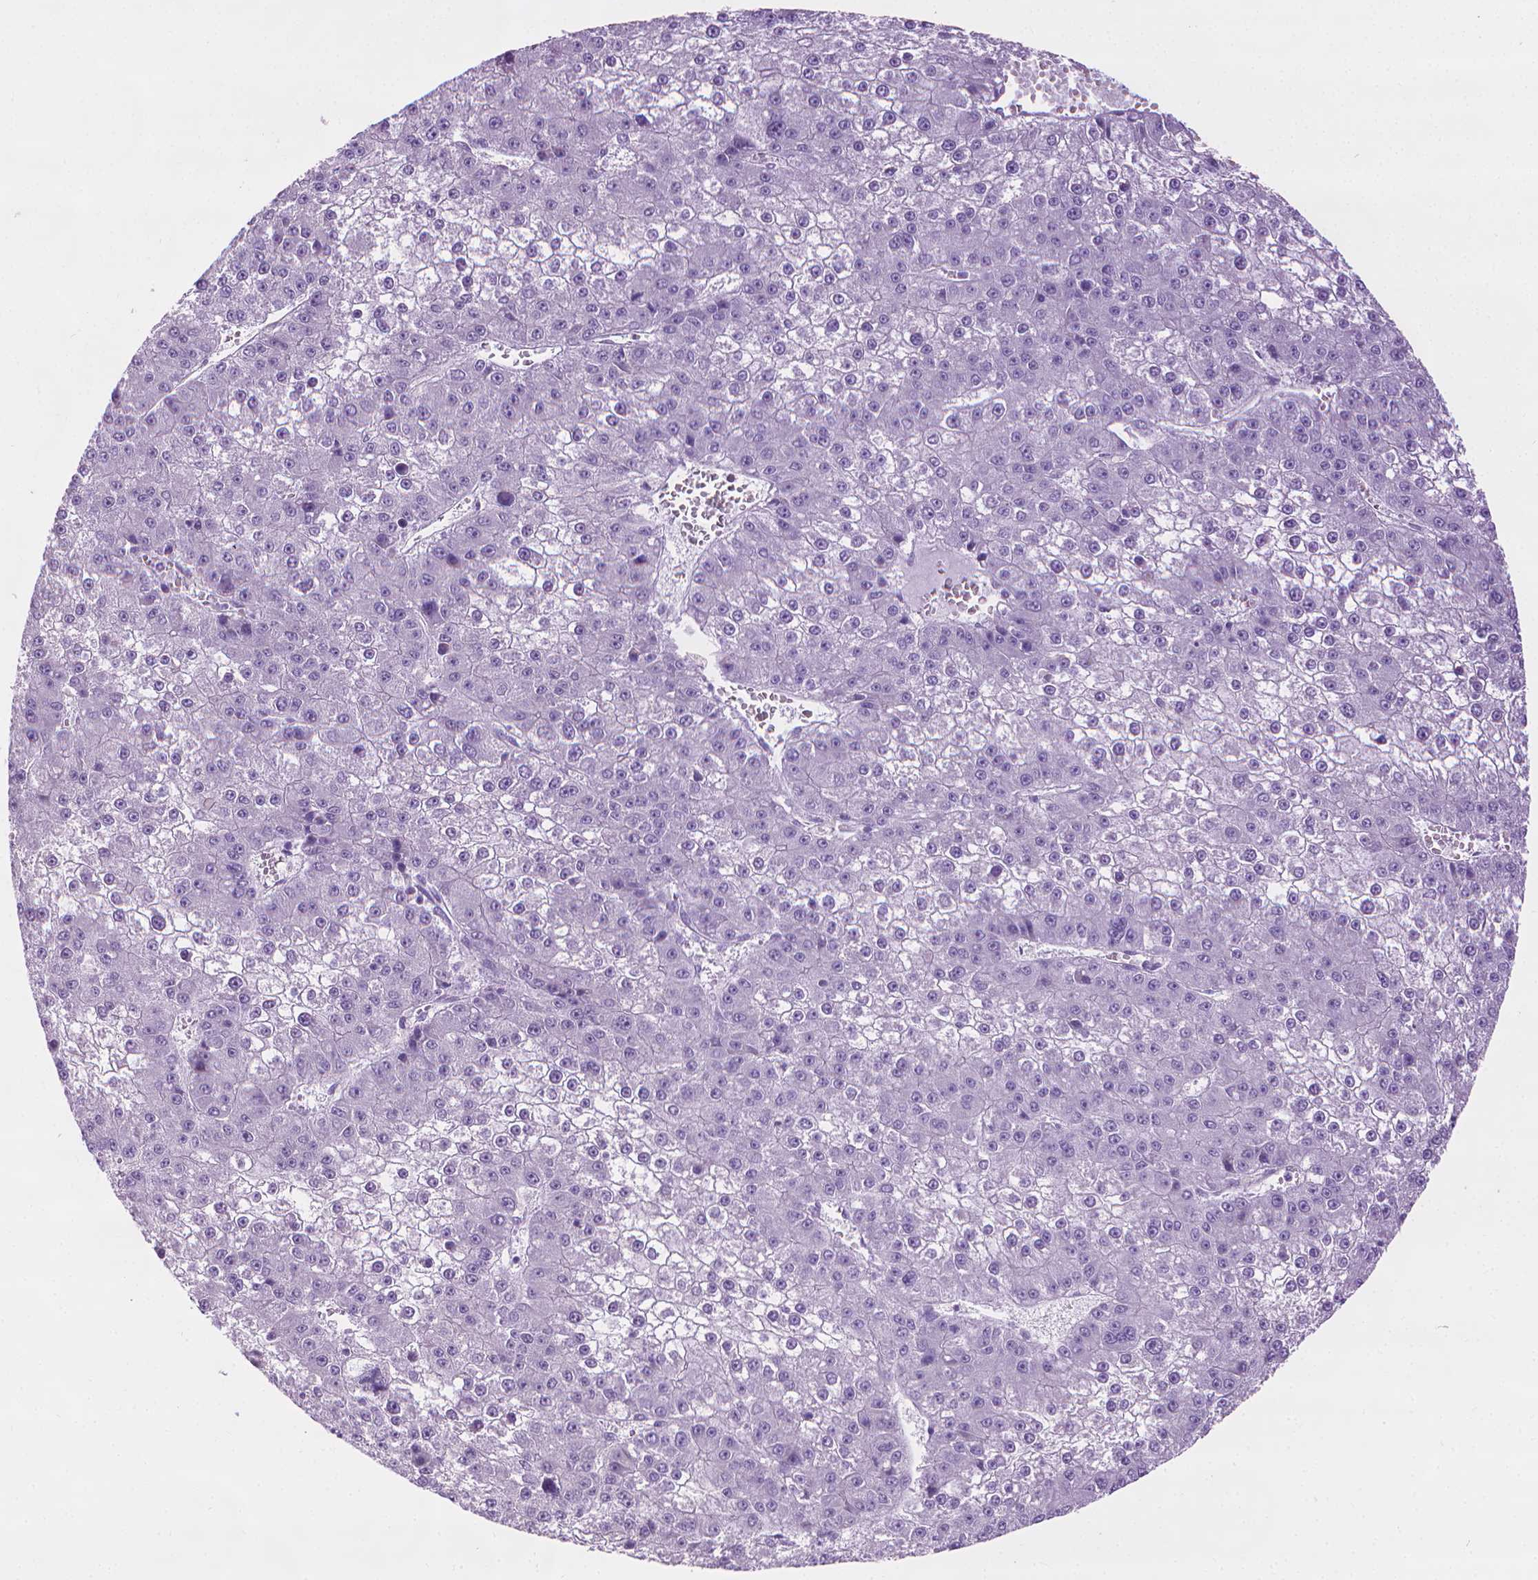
{"staining": {"intensity": "negative", "quantity": "none", "location": "none"}, "tissue": "liver cancer", "cell_type": "Tumor cells", "image_type": "cancer", "snomed": [{"axis": "morphology", "description": "Carcinoma, Hepatocellular, NOS"}, {"axis": "topography", "description": "Liver"}], "caption": "This is an immunohistochemistry (IHC) image of liver hepatocellular carcinoma. There is no staining in tumor cells.", "gene": "DNAI7", "patient": {"sex": "female", "age": 73}}